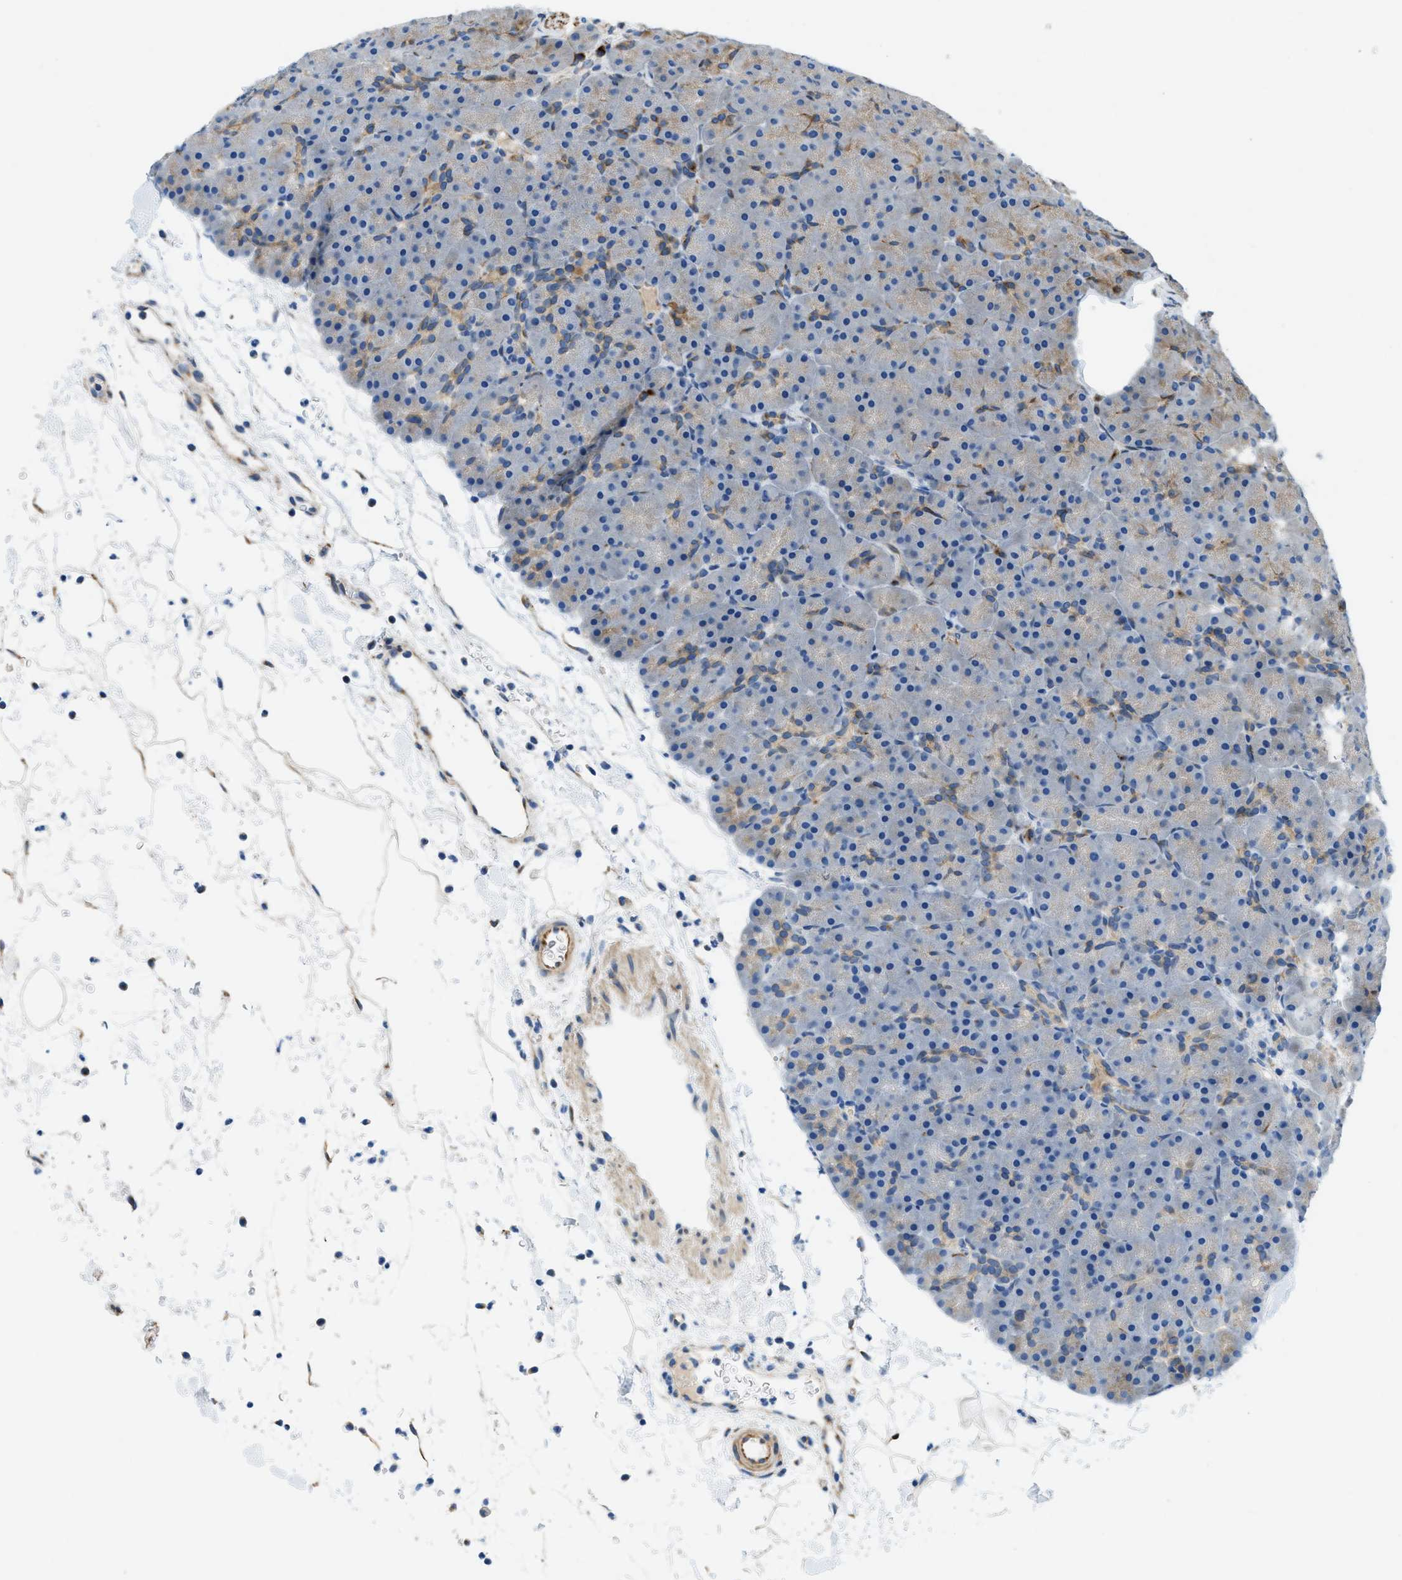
{"staining": {"intensity": "moderate", "quantity": "<25%", "location": "cytoplasmic/membranous"}, "tissue": "pancreas", "cell_type": "Exocrine glandular cells", "image_type": "normal", "snomed": [{"axis": "morphology", "description": "Normal tissue, NOS"}, {"axis": "topography", "description": "Pancreas"}], "caption": "Moderate cytoplasmic/membranous positivity is identified in about <25% of exocrine glandular cells in unremarkable pancreas. (Brightfield microscopy of DAB IHC at high magnification).", "gene": "TMEM248", "patient": {"sex": "male", "age": 66}}